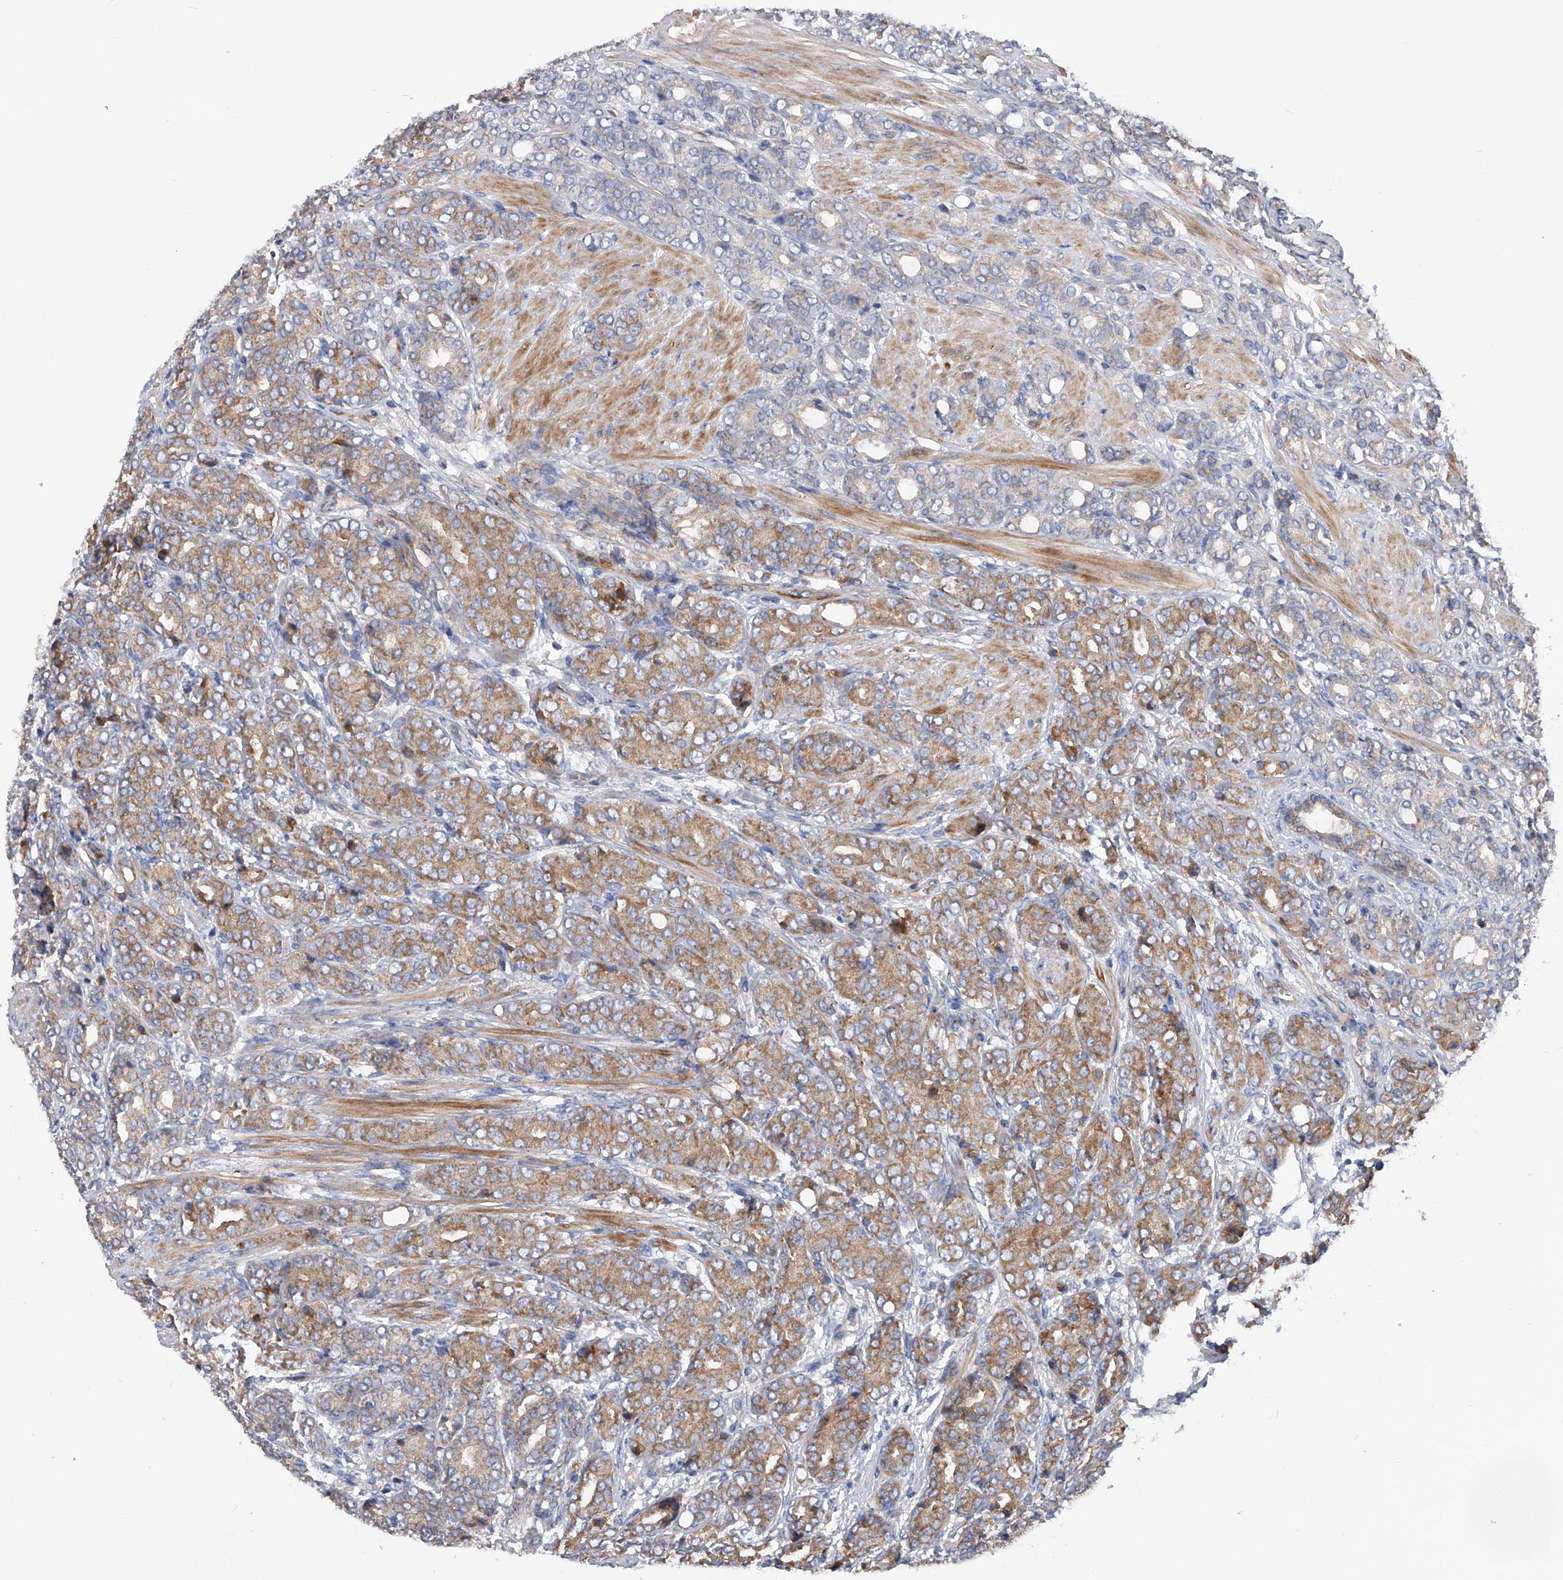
{"staining": {"intensity": "moderate", "quantity": ">75%", "location": "cytoplasmic/membranous"}, "tissue": "prostate cancer", "cell_type": "Tumor cells", "image_type": "cancer", "snomed": [{"axis": "morphology", "description": "Adenocarcinoma, High grade"}, {"axis": "topography", "description": "Prostate"}], "caption": "Prostate cancer (adenocarcinoma (high-grade)) was stained to show a protein in brown. There is medium levels of moderate cytoplasmic/membranous staining in about >75% of tumor cells.", "gene": "MLYCD", "patient": {"sex": "male", "age": 62}}